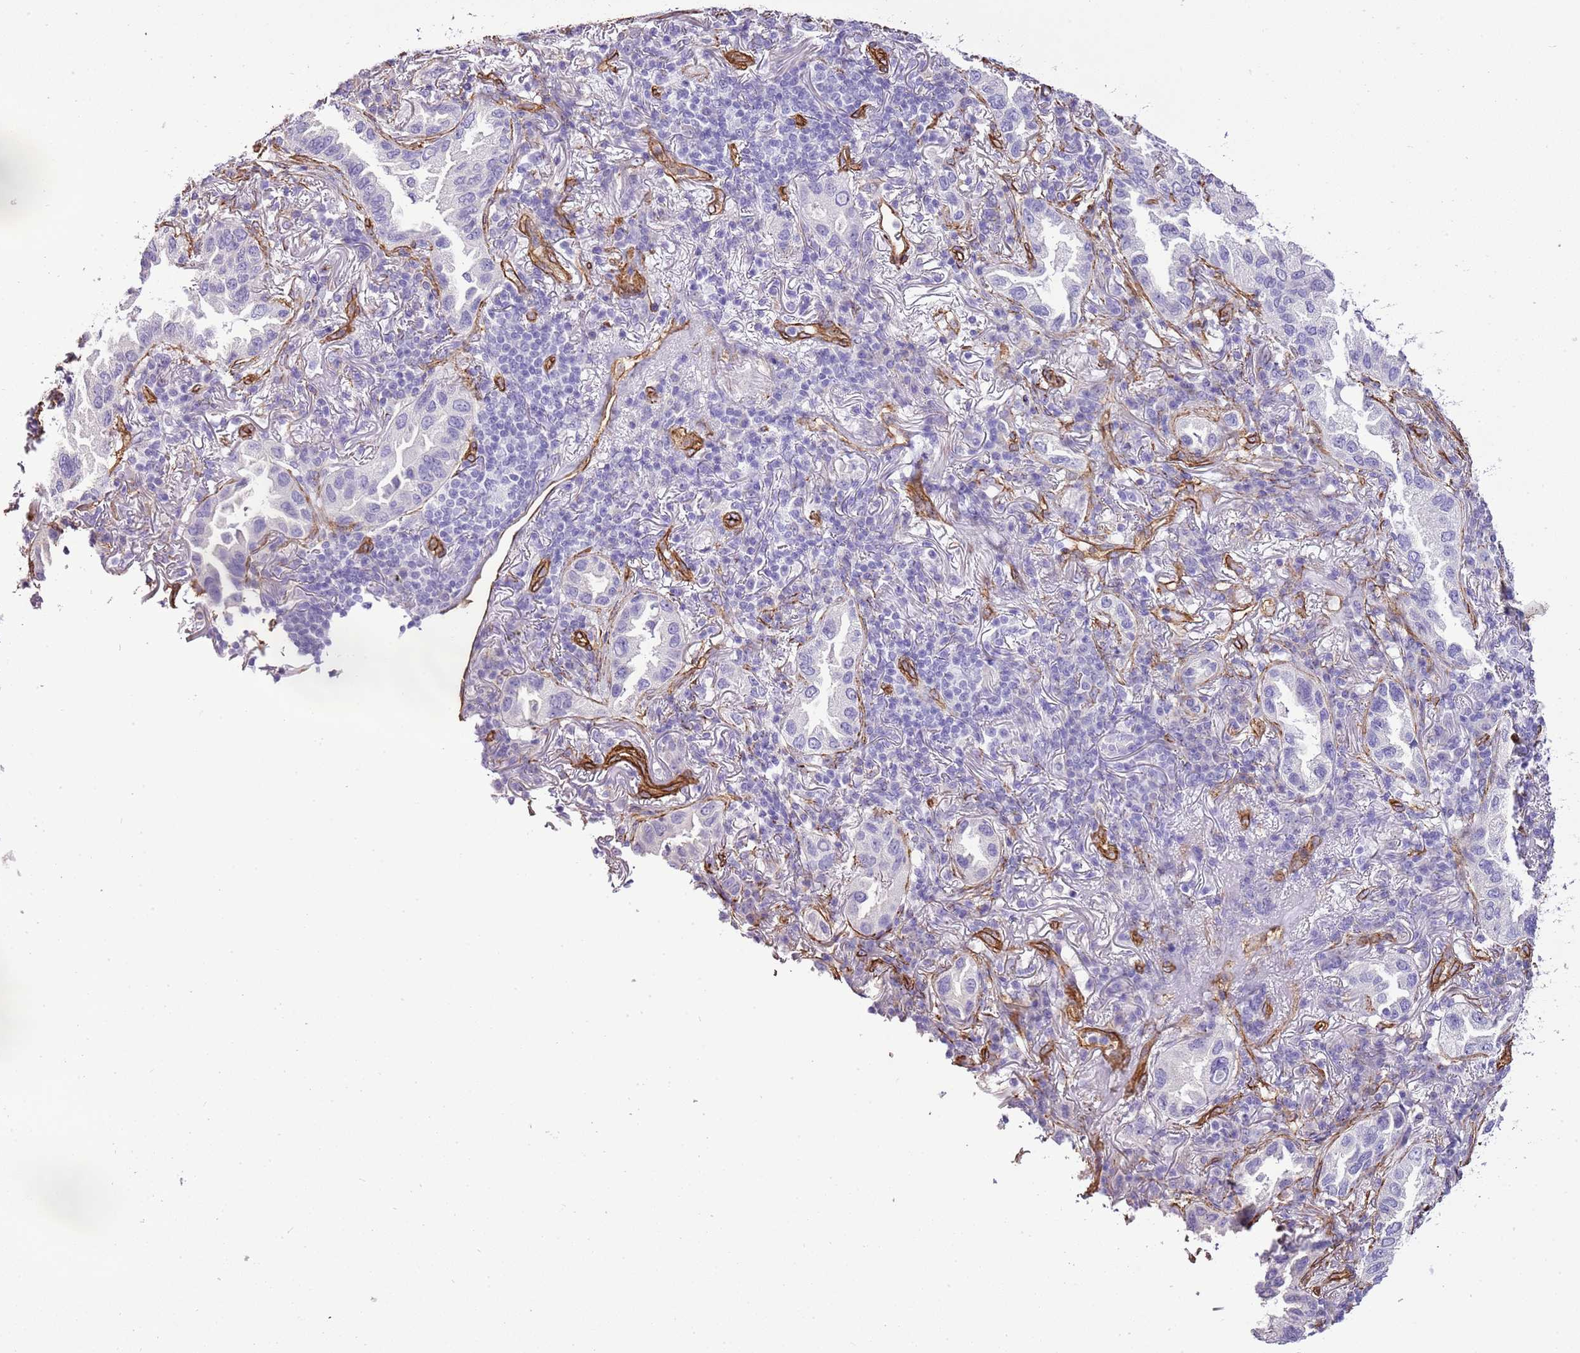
{"staining": {"intensity": "negative", "quantity": "none", "location": "none"}, "tissue": "lung cancer", "cell_type": "Tumor cells", "image_type": "cancer", "snomed": [{"axis": "morphology", "description": "Adenocarcinoma, NOS"}, {"axis": "topography", "description": "Lung"}], "caption": "This is an immunohistochemistry (IHC) micrograph of lung cancer (adenocarcinoma). There is no positivity in tumor cells.", "gene": "CTDSPL", "patient": {"sex": "female", "age": 69}}